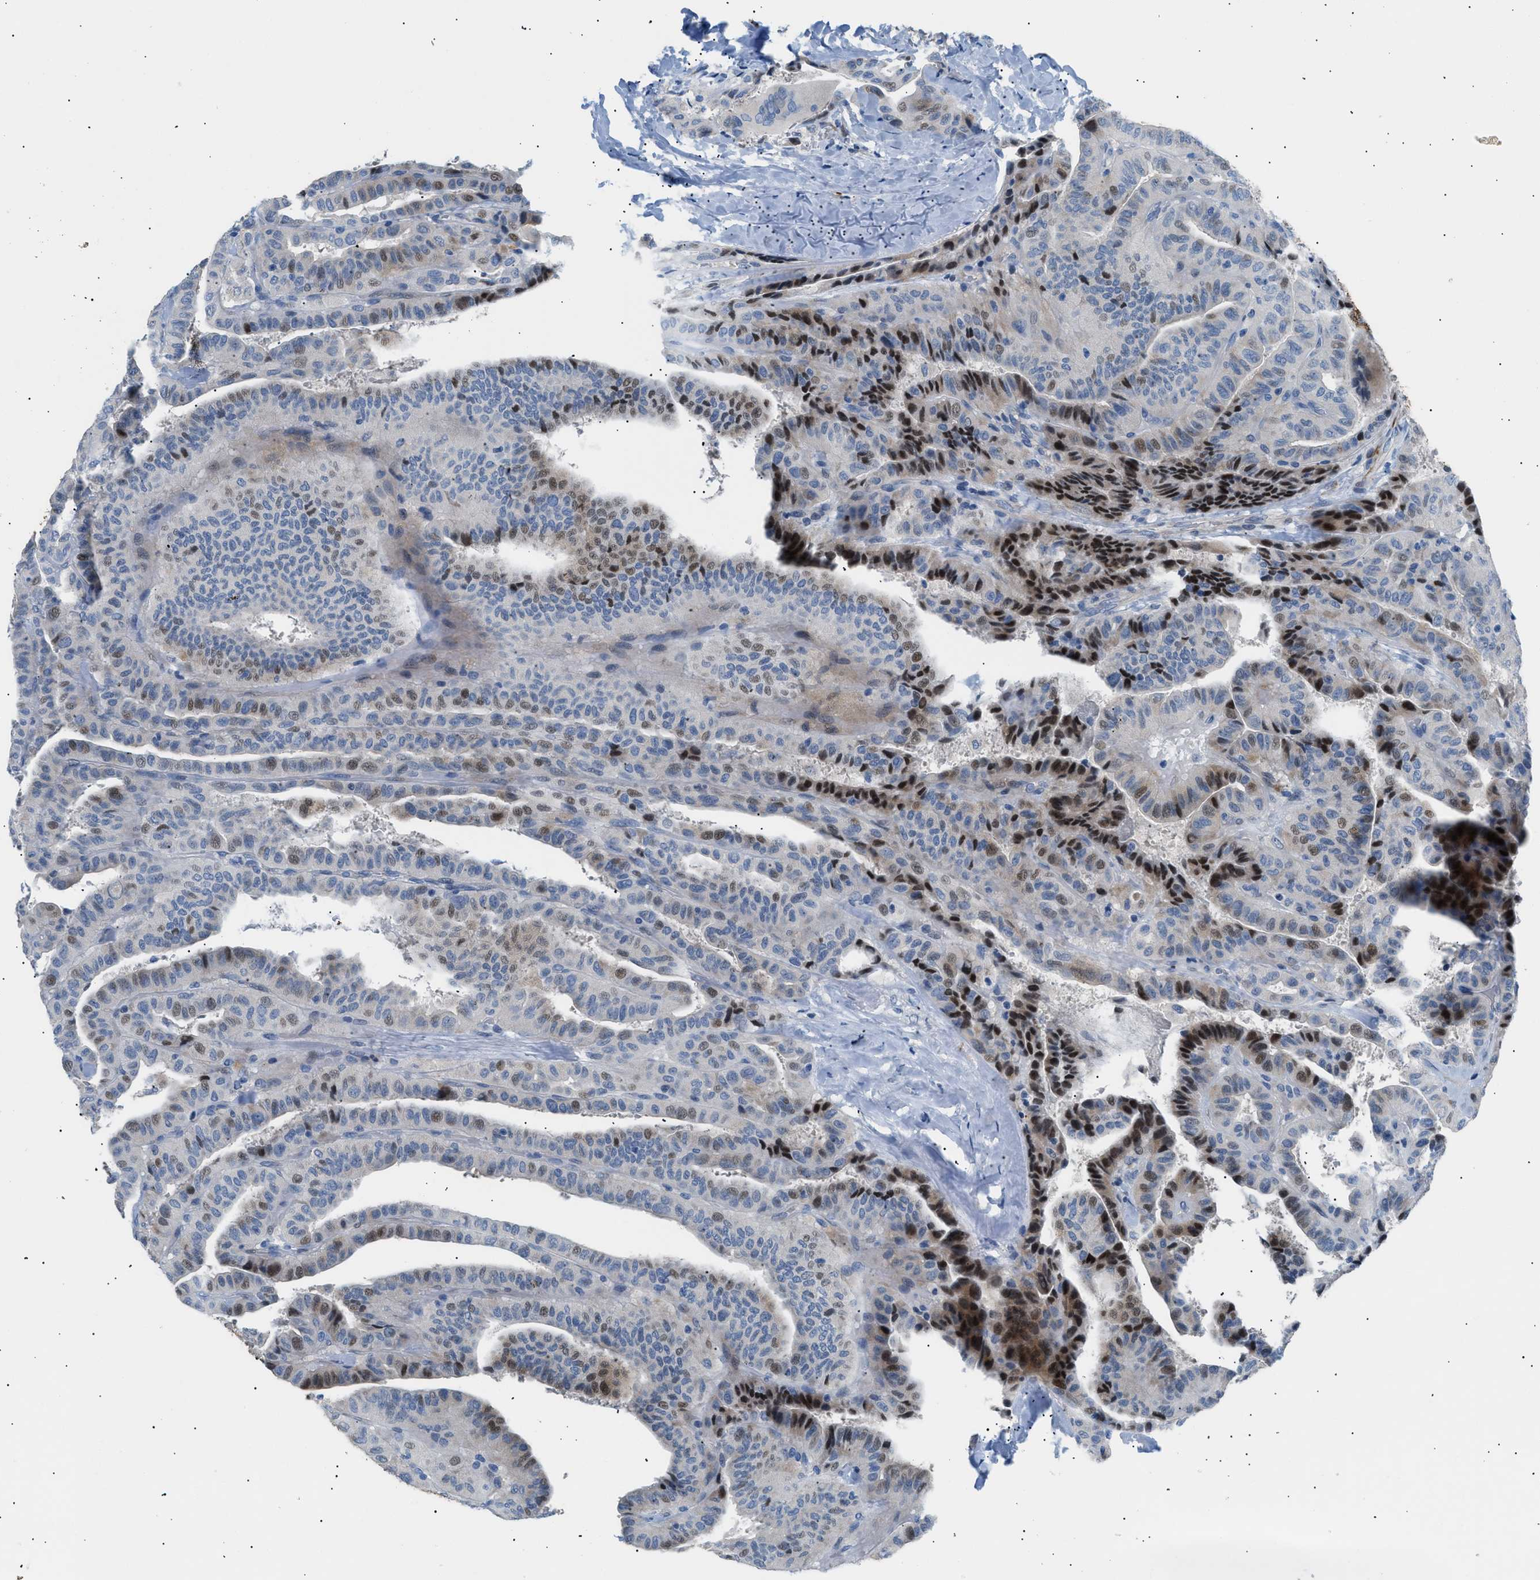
{"staining": {"intensity": "strong", "quantity": "25%-75%", "location": "nuclear"}, "tissue": "thyroid cancer", "cell_type": "Tumor cells", "image_type": "cancer", "snomed": [{"axis": "morphology", "description": "Papillary adenocarcinoma, NOS"}, {"axis": "topography", "description": "Thyroid gland"}], "caption": "Immunohistochemistry (DAB) staining of human thyroid cancer shows strong nuclear protein staining in approximately 25%-75% of tumor cells.", "gene": "ICA1", "patient": {"sex": "male", "age": 77}}